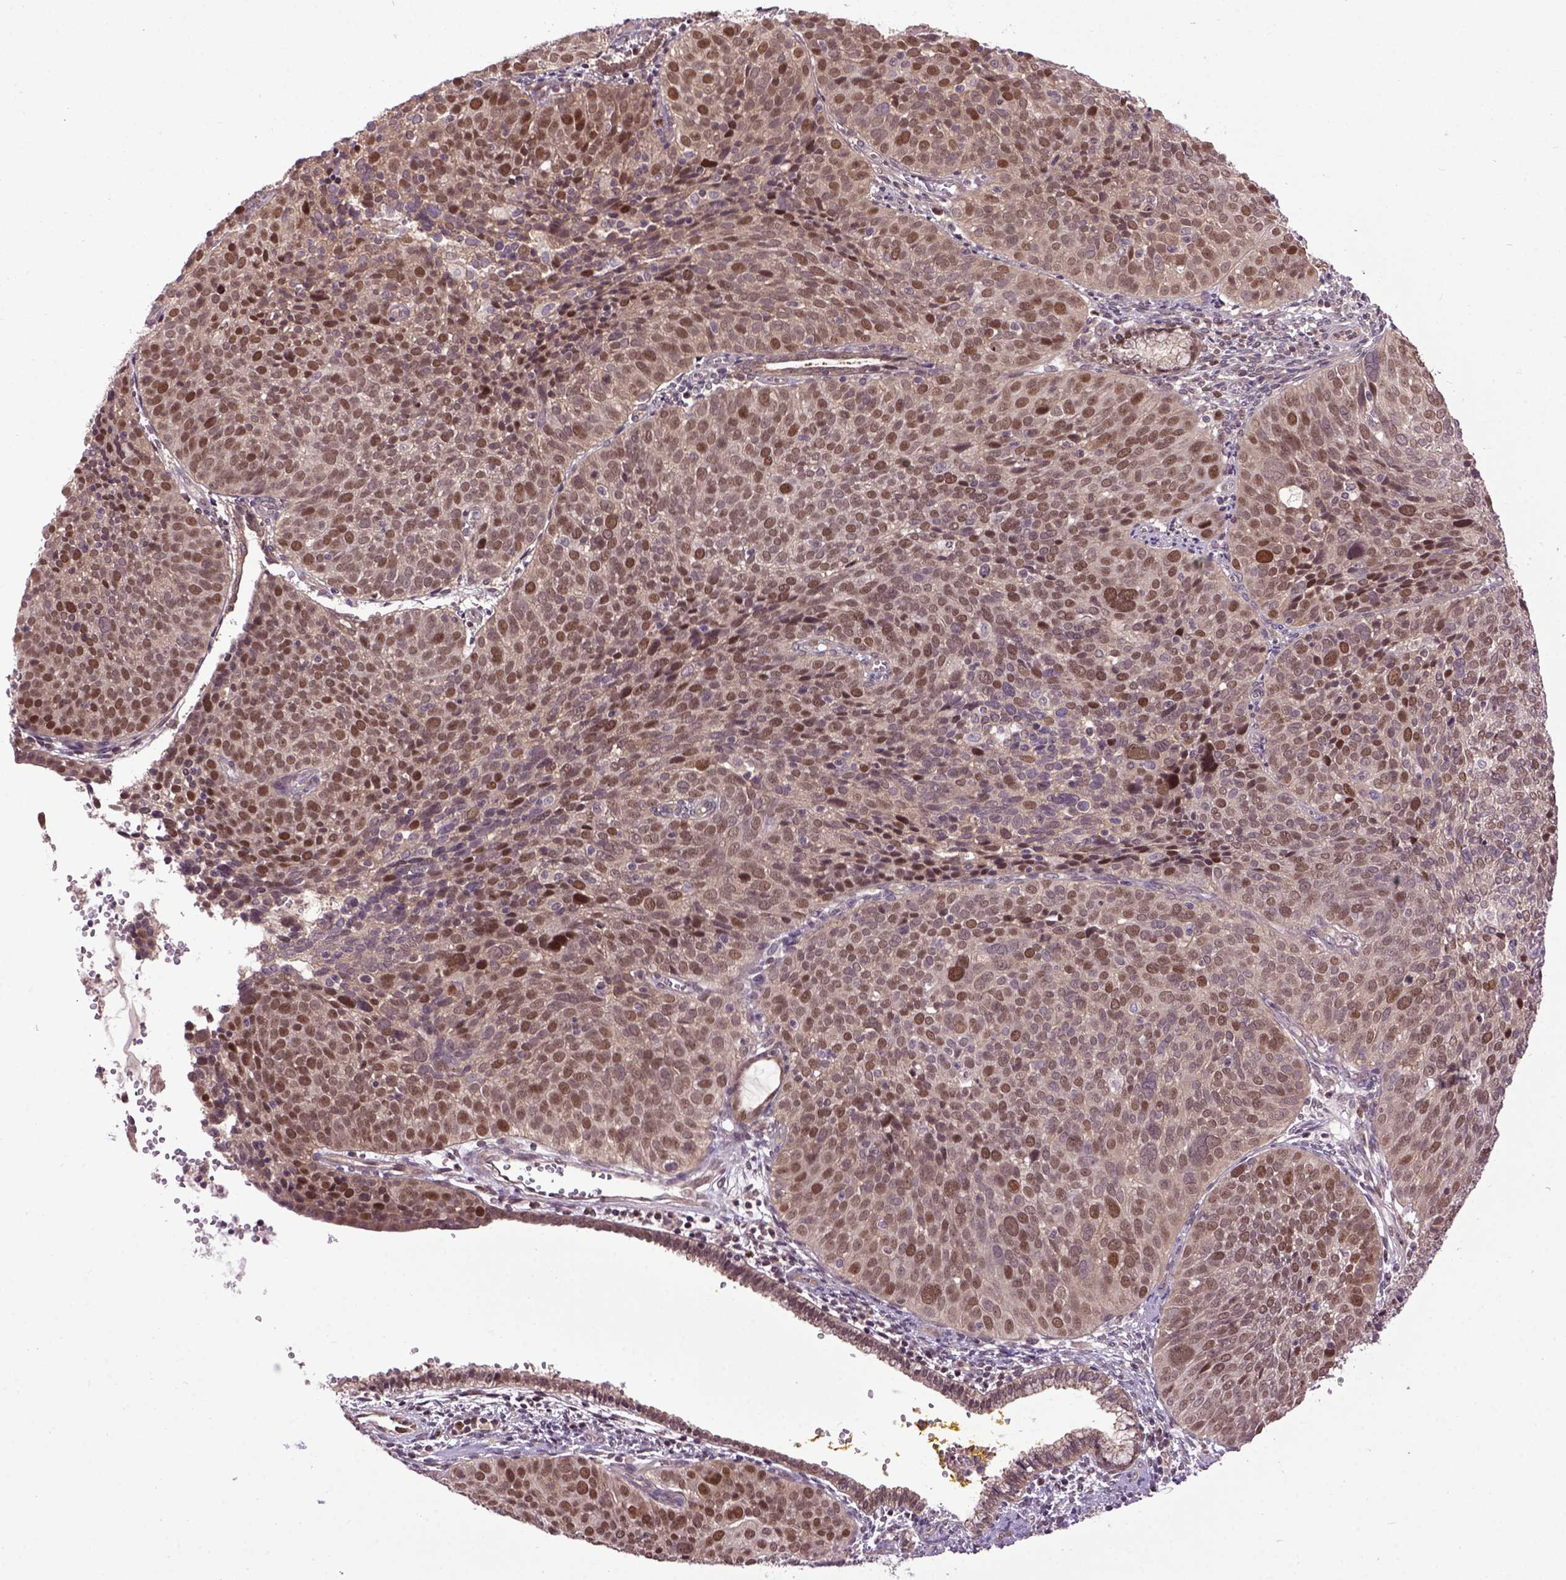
{"staining": {"intensity": "moderate", "quantity": ">75%", "location": "cytoplasmic/membranous,nuclear"}, "tissue": "cervical cancer", "cell_type": "Tumor cells", "image_type": "cancer", "snomed": [{"axis": "morphology", "description": "Squamous cell carcinoma, NOS"}, {"axis": "topography", "description": "Cervix"}], "caption": "Human cervical squamous cell carcinoma stained with a brown dye demonstrates moderate cytoplasmic/membranous and nuclear positive staining in about >75% of tumor cells.", "gene": "WDR48", "patient": {"sex": "female", "age": 39}}